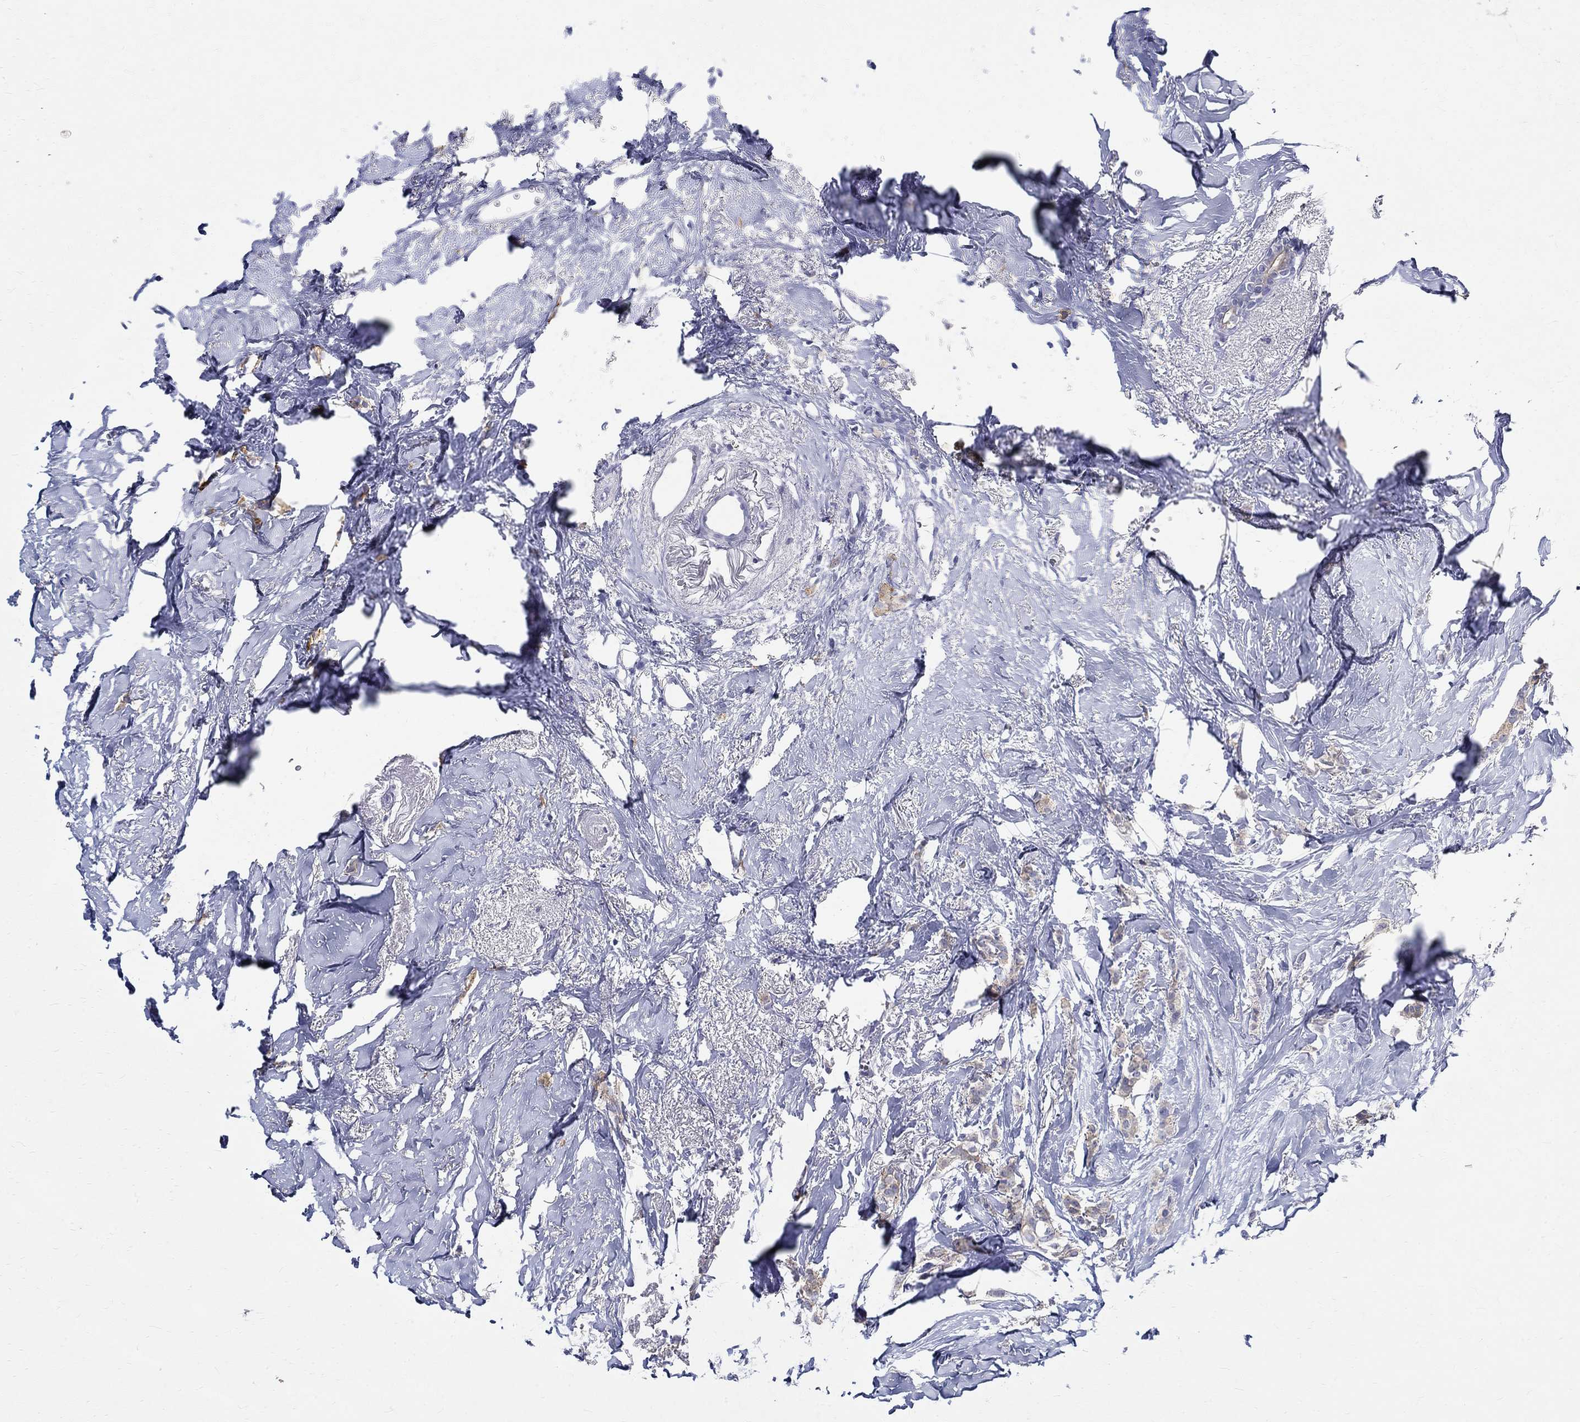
{"staining": {"intensity": "weak", "quantity": ">75%", "location": "cytoplasmic/membranous"}, "tissue": "breast cancer", "cell_type": "Tumor cells", "image_type": "cancer", "snomed": [{"axis": "morphology", "description": "Duct carcinoma"}, {"axis": "topography", "description": "Breast"}], "caption": "Breast cancer (invasive ductal carcinoma) stained with a protein marker exhibits weak staining in tumor cells.", "gene": "BSPRY", "patient": {"sex": "female", "age": 85}}